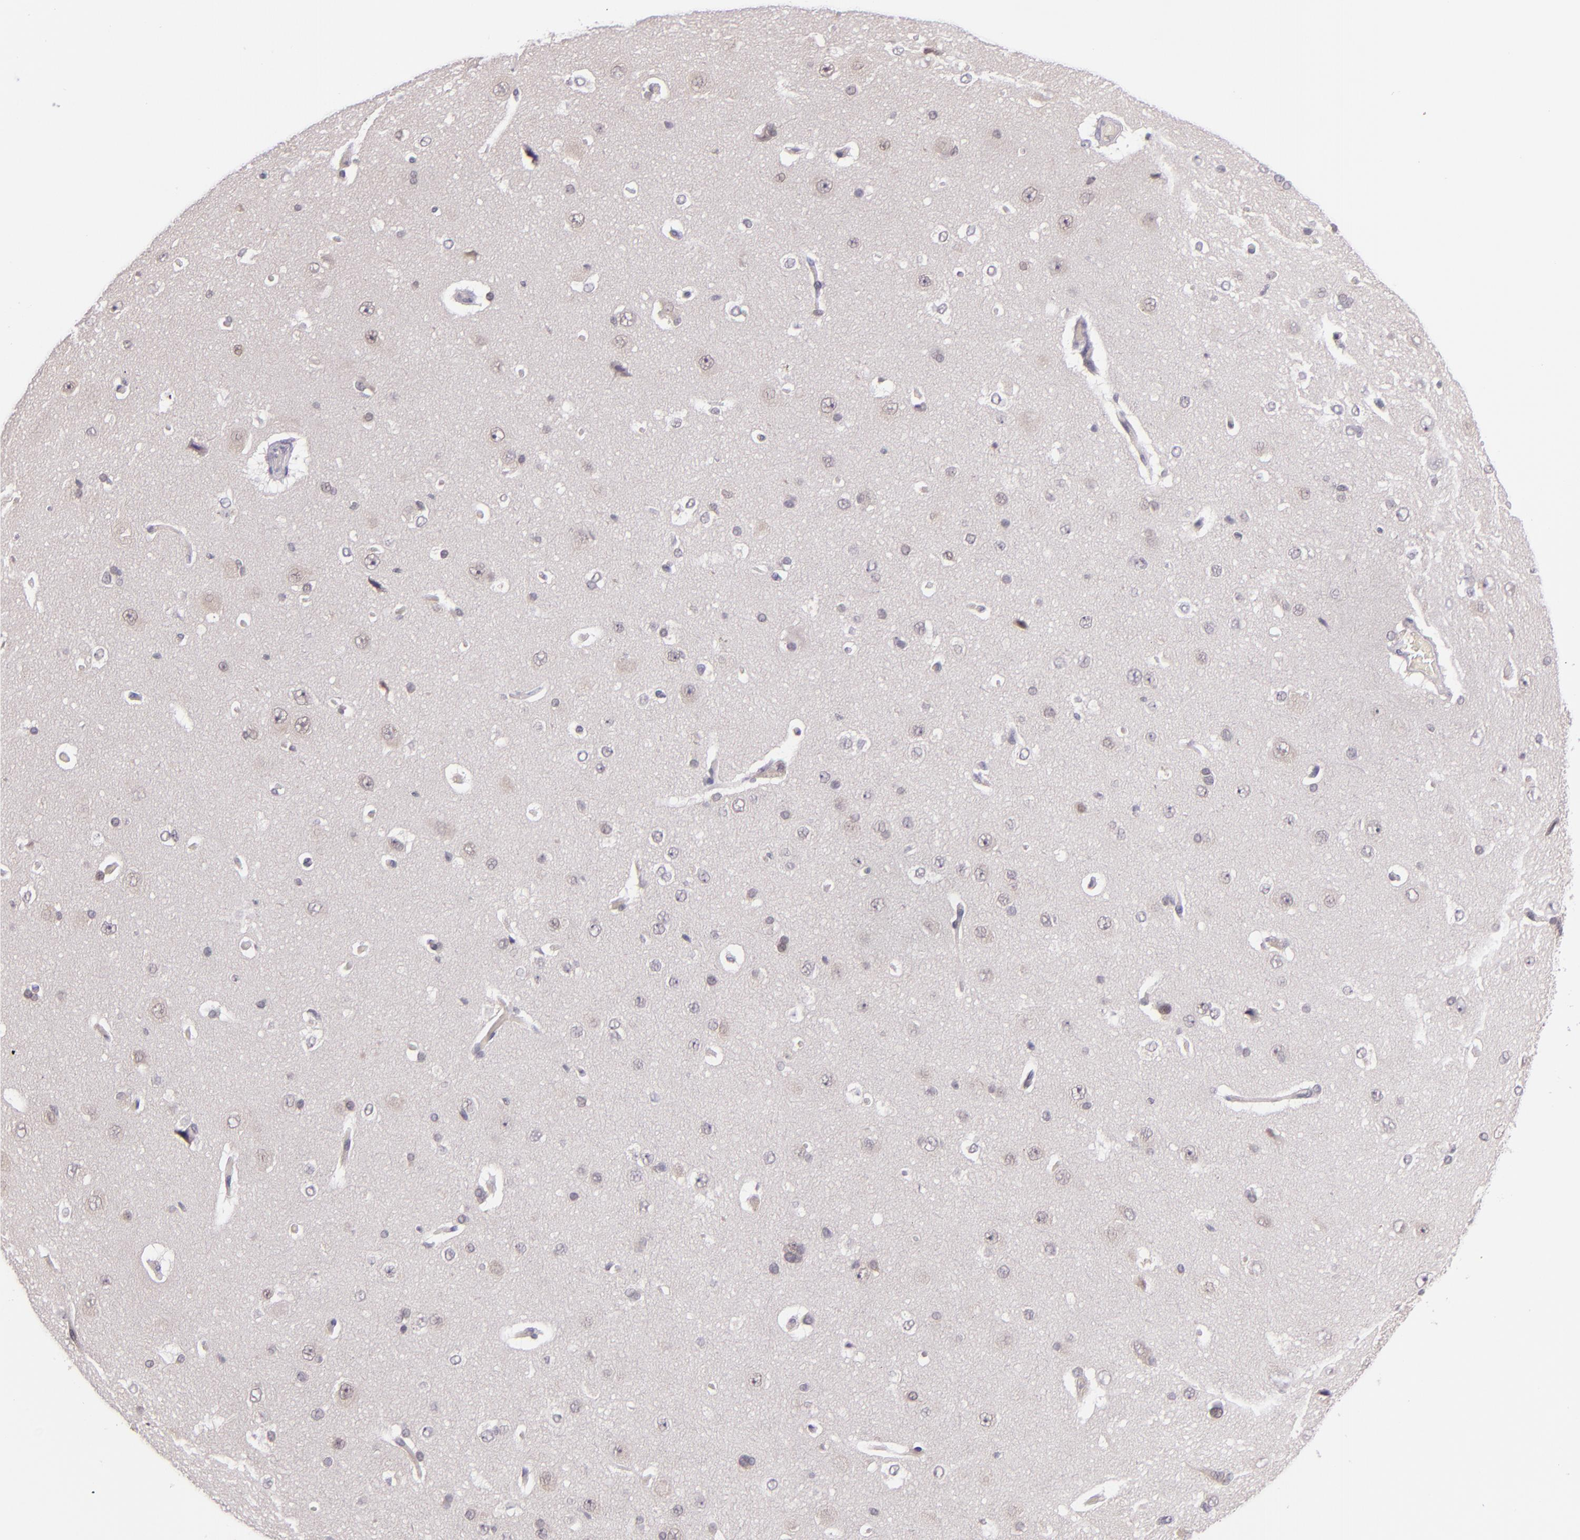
{"staining": {"intensity": "negative", "quantity": "none", "location": "none"}, "tissue": "cerebral cortex", "cell_type": "Endothelial cells", "image_type": "normal", "snomed": [{"axis": "morphology", "description": "Normal tissue, NOS"}, {"axis": "topography", "description": "Cerebral cortex"}], "caption": "Cerebral cortex stained for a protein using IHC exhibits no expression endothelial cells.", "gene": "CSE1L", "patient": {"sex": "female", "age": 45}}